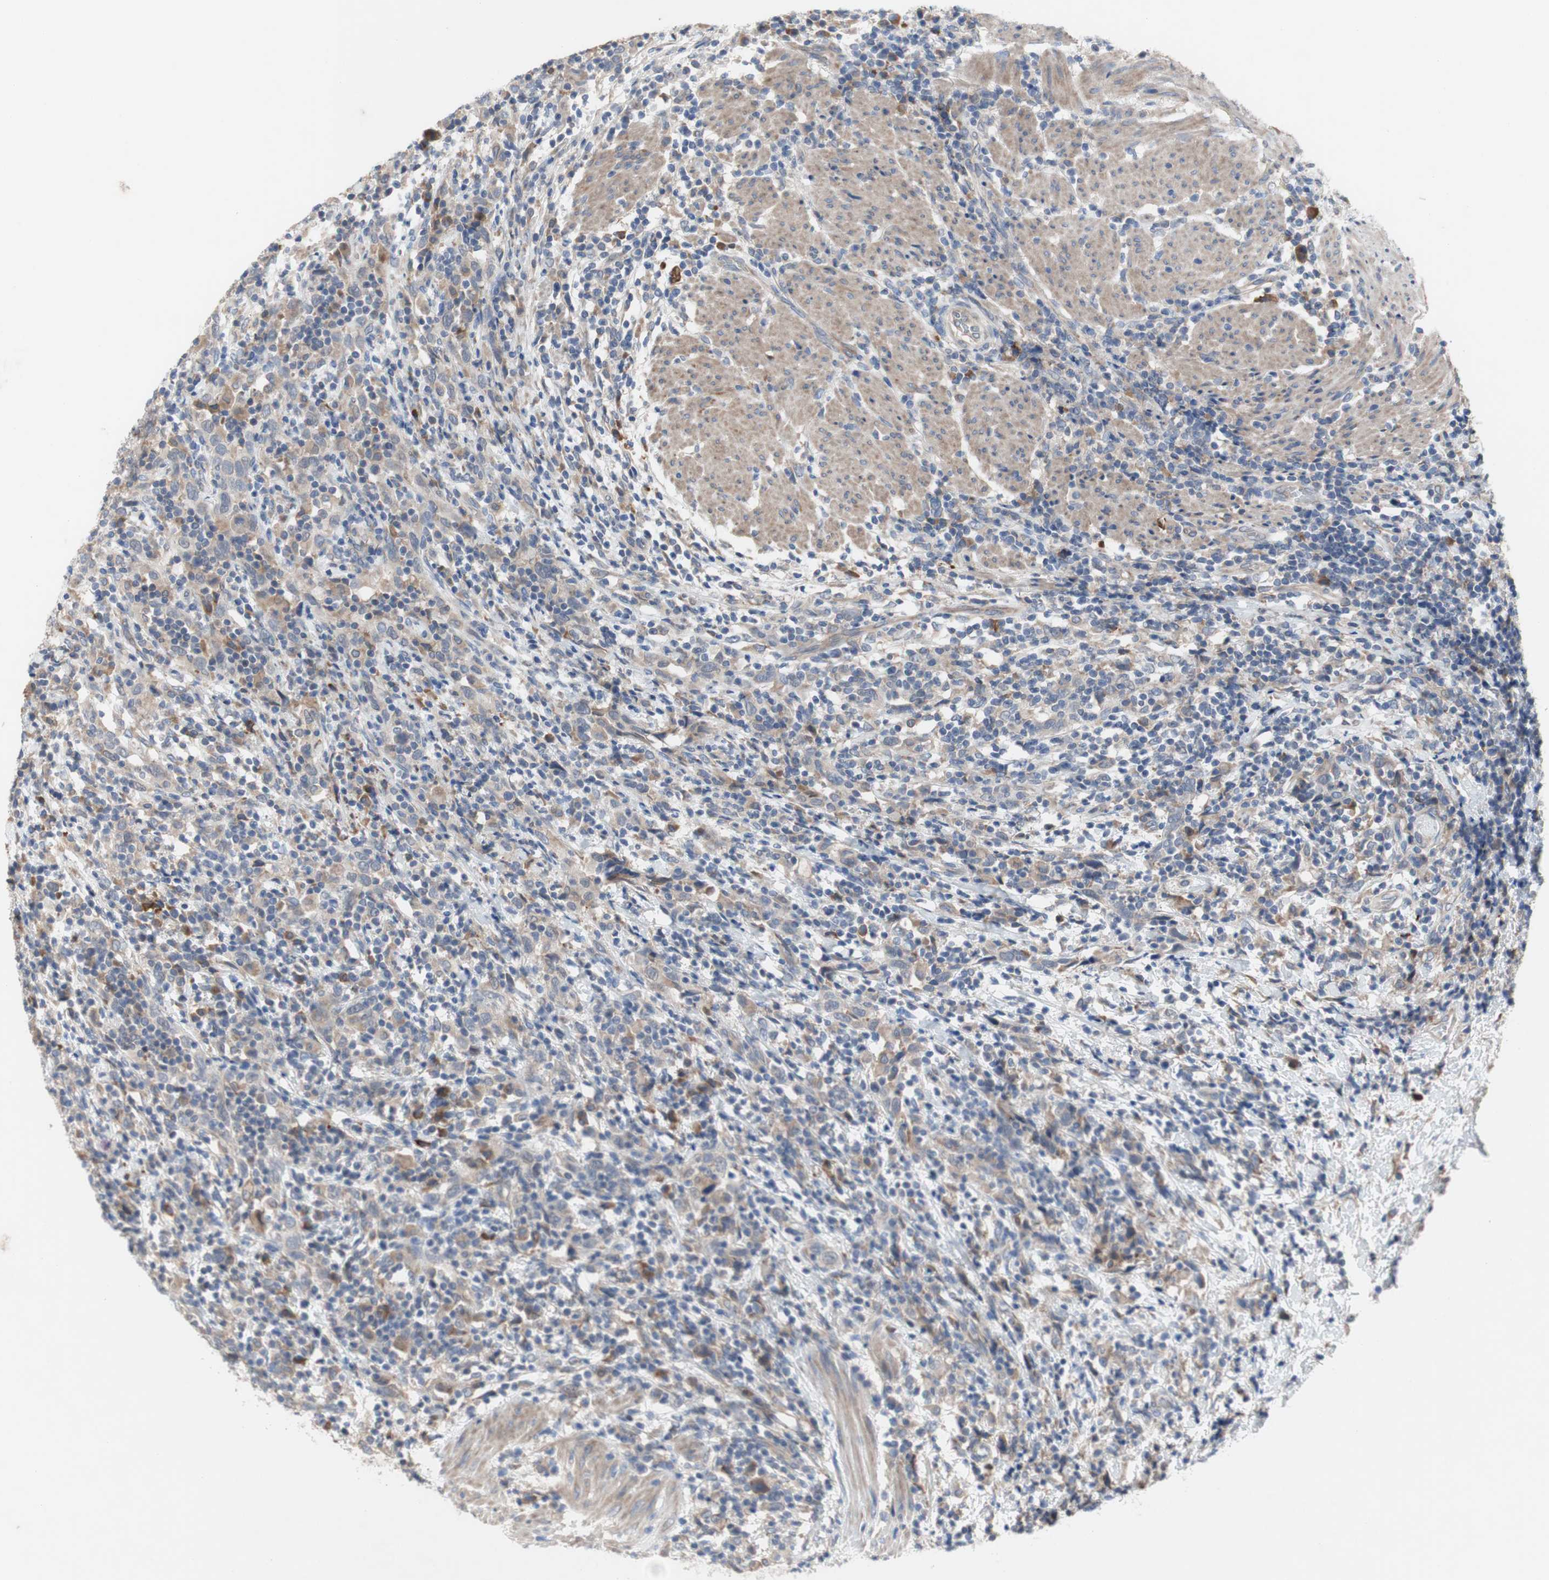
{"staining": {"intensity": "moderate", "quantity": ">75%", "location": "cytoplasmic/membranous"}, "tissue": "urothelial cancer", "cell_type": "Tumor cells", "image_type": "cancer", "snomed": [{"axis": "morphology", "description": "Urothelial carcinoma, High grade"}, {"axis": "topography", "description": "Urinary bladder"}], "caption": "Protein expression analysis of human urothelial cancer reveals moderate cytoplasmic/membranous staining in about >75% of tumor cells.", "gene": "TTC14", "patient": {"sex": "male", "age": 61}}